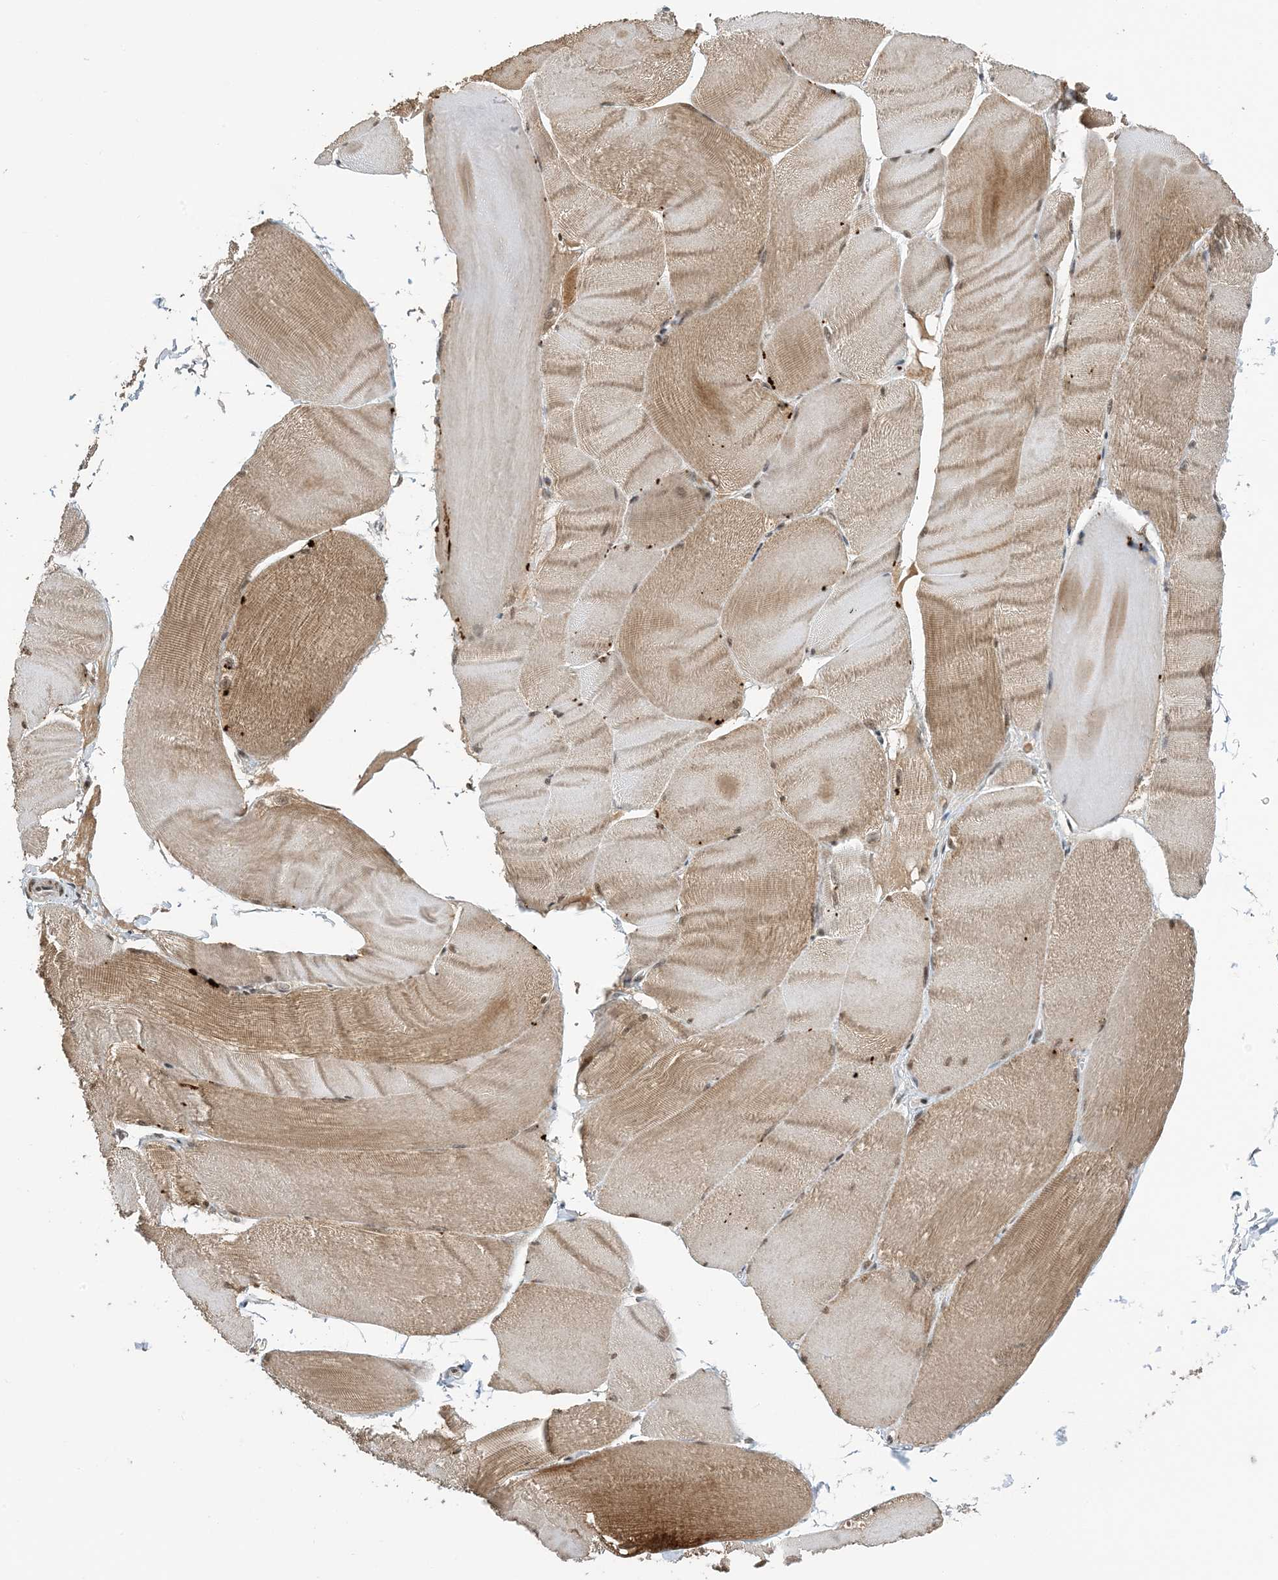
{"staining": {"intensity": "moderate", "quantity": ">75%", "location": "cytoplasmic/membranous,nuclear"}, "tissue": "skeletal muscle", "cell_type": "Myocytes", "image_type": "normal", "snomed": [{"axis": "morphology", "description": "Normal tissue, NOS"}, {"axis": "morphology", "description": "Basal cell carcinoma"}, {"axis": "topography", "description": "Skeletal muscle"}], "caption": "Immunohistochemical staining of unremarkable human skeletal muscle exhibits >75% levels of moderate cytoplasmic/membranous,nuclear protein expression in about >75% of myocytes. The staining was performed using DAB (3,3'-diaminobenzidine) to visualize the protein expression in brown, while the nuclei were stained in blue with hematoxylin (Magnification: 20x).", "gene": "ACYP2", "patient": {"sex": "female", "age": 64}}